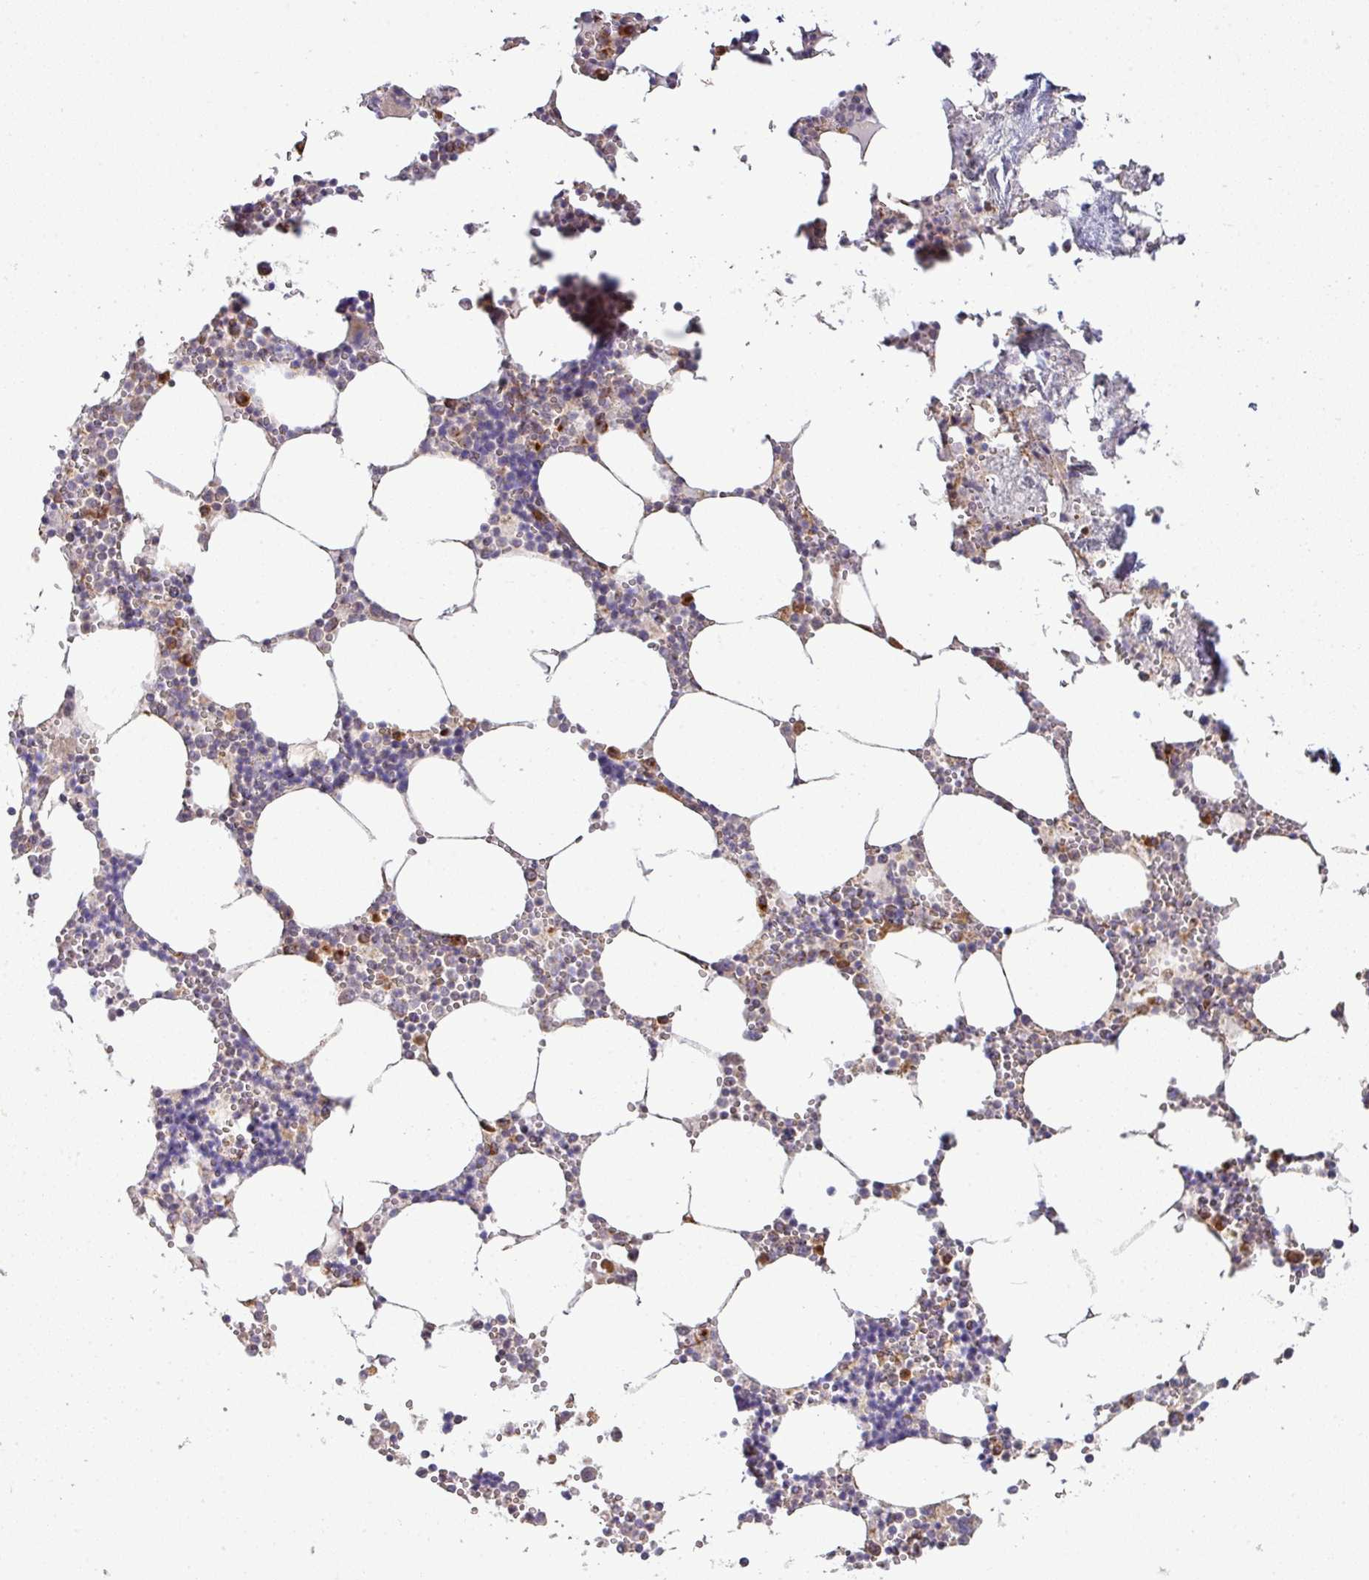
{"staining": {"intensity": "moderate", "quantity": "<25%", "location": "cytoplasmic/membranous"}, "tissue": "bone marrow", "cell_type": "Hematopoietic cells", "image_type": "normal", "snomed": [{"axis": "morphology", "description": "Normal tissue, NOS"}, {"axis": "topography", "description": "Bone marrow"}], "caption": "Benign bone marrow was stained to show a protein in brown. There is low levels of moderate cytoplasmic/membranous positivity in about <25% of hematopoietic cells. The staining was performed using DAB to visualize the protein expression in brown, while the nuclei were stained in blue with hematoxylin (Magnification: 20x).", "gene": "TIMMDC1", "patient": {"sex": "male", "age": 54}}